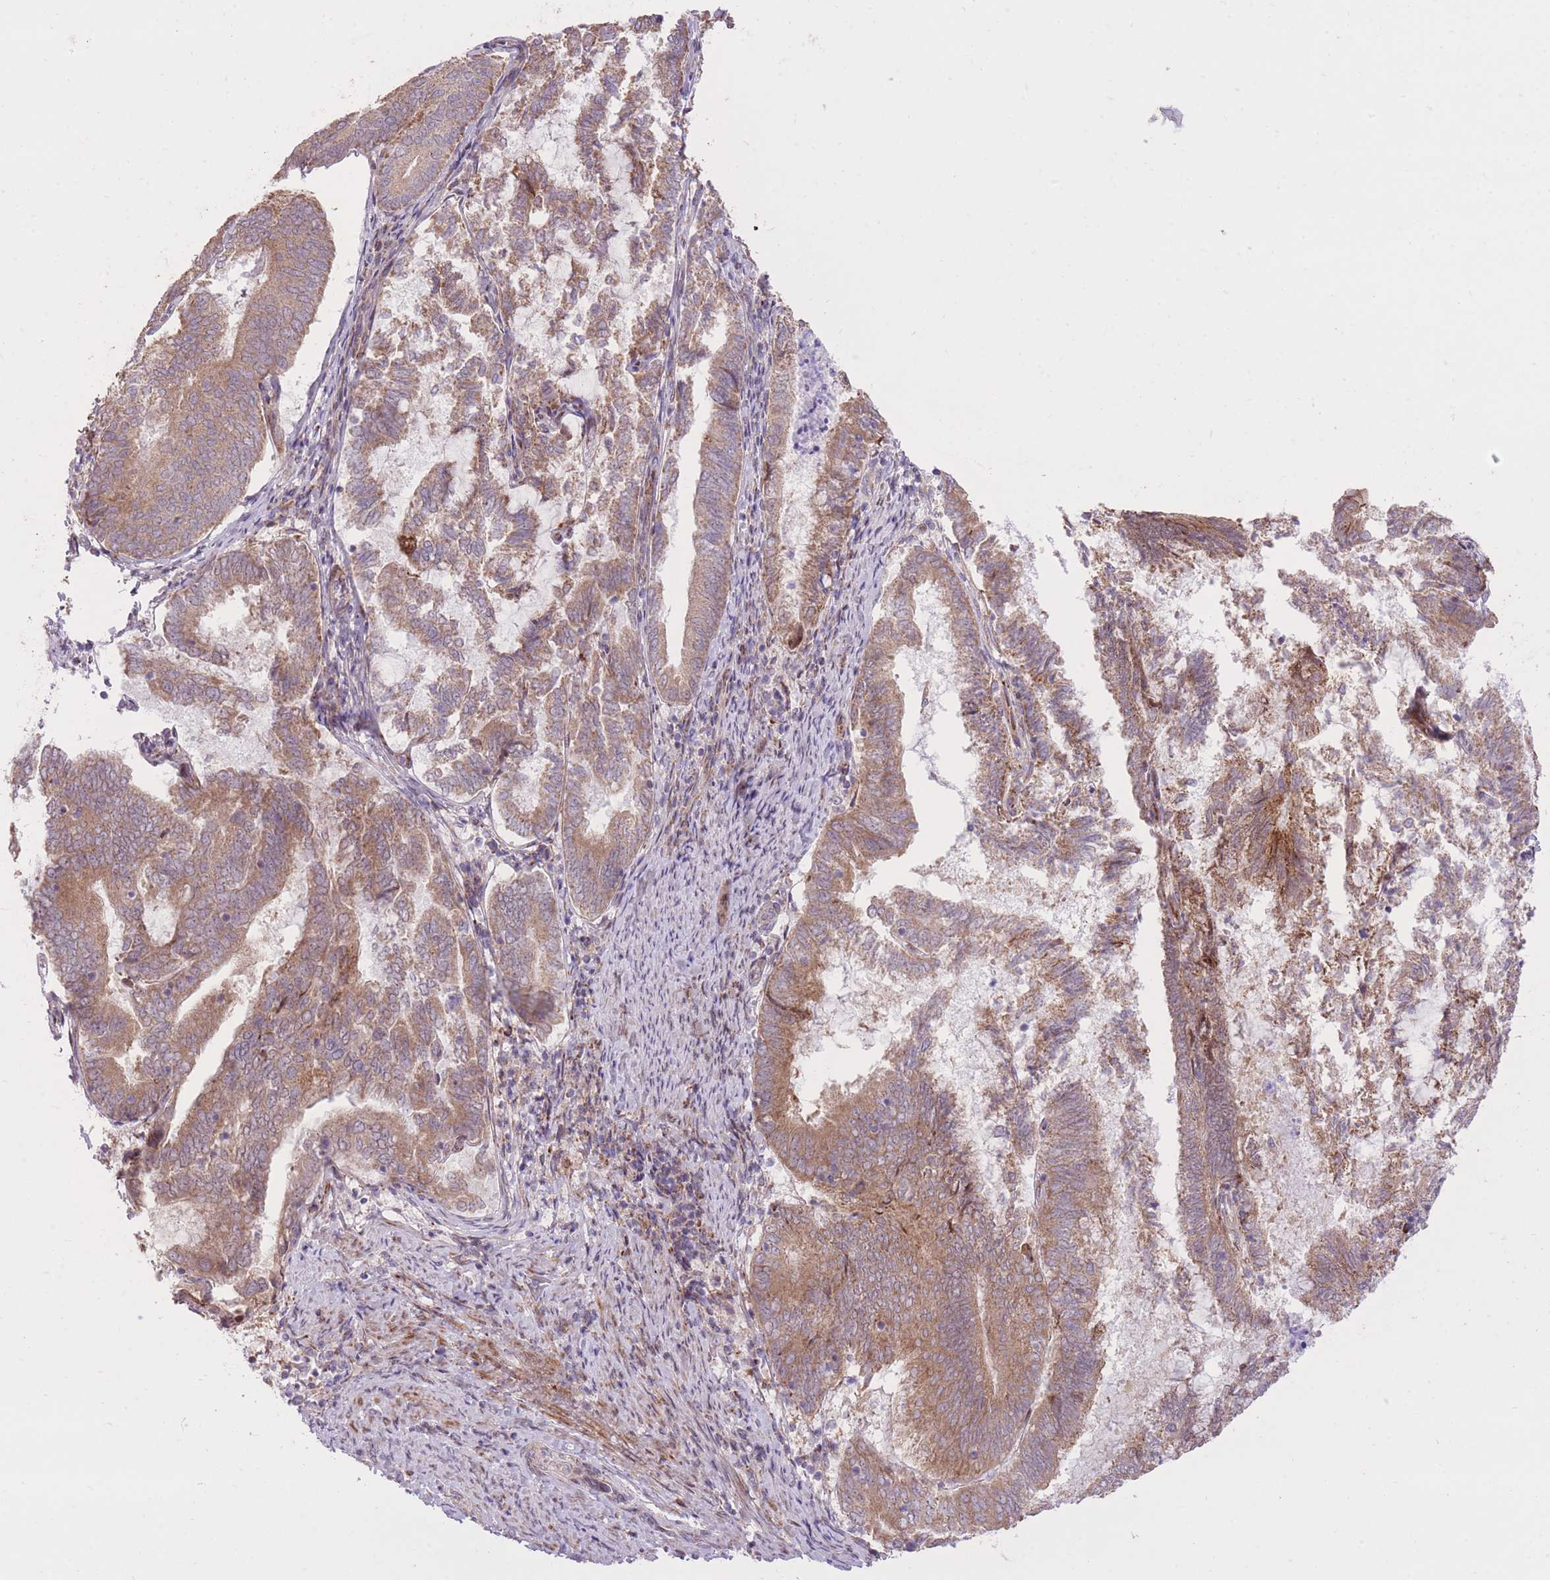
{"staining": {"intensity": "moderate", "quantity": ">75%", "location": "cytoplasmic/membranous"}, "tissue": "endometrial cancer", "cell_type": "Tumor cells", "image_type": "cancer", "snomed": [{"axis": "morphology", "description": "Adenocarcinoma, NOS"}, {"axis": "topography", "description": "Endometrium"}], "caption": "This is a histology image of immunohistochemistry staining of adenocarcinoma (endometrial), which shows moderate expression in the cytoplasmic/membranous of tumor cells.", "gene": "SLC4A4", "patient": {"sex": "female", "age": 80}}